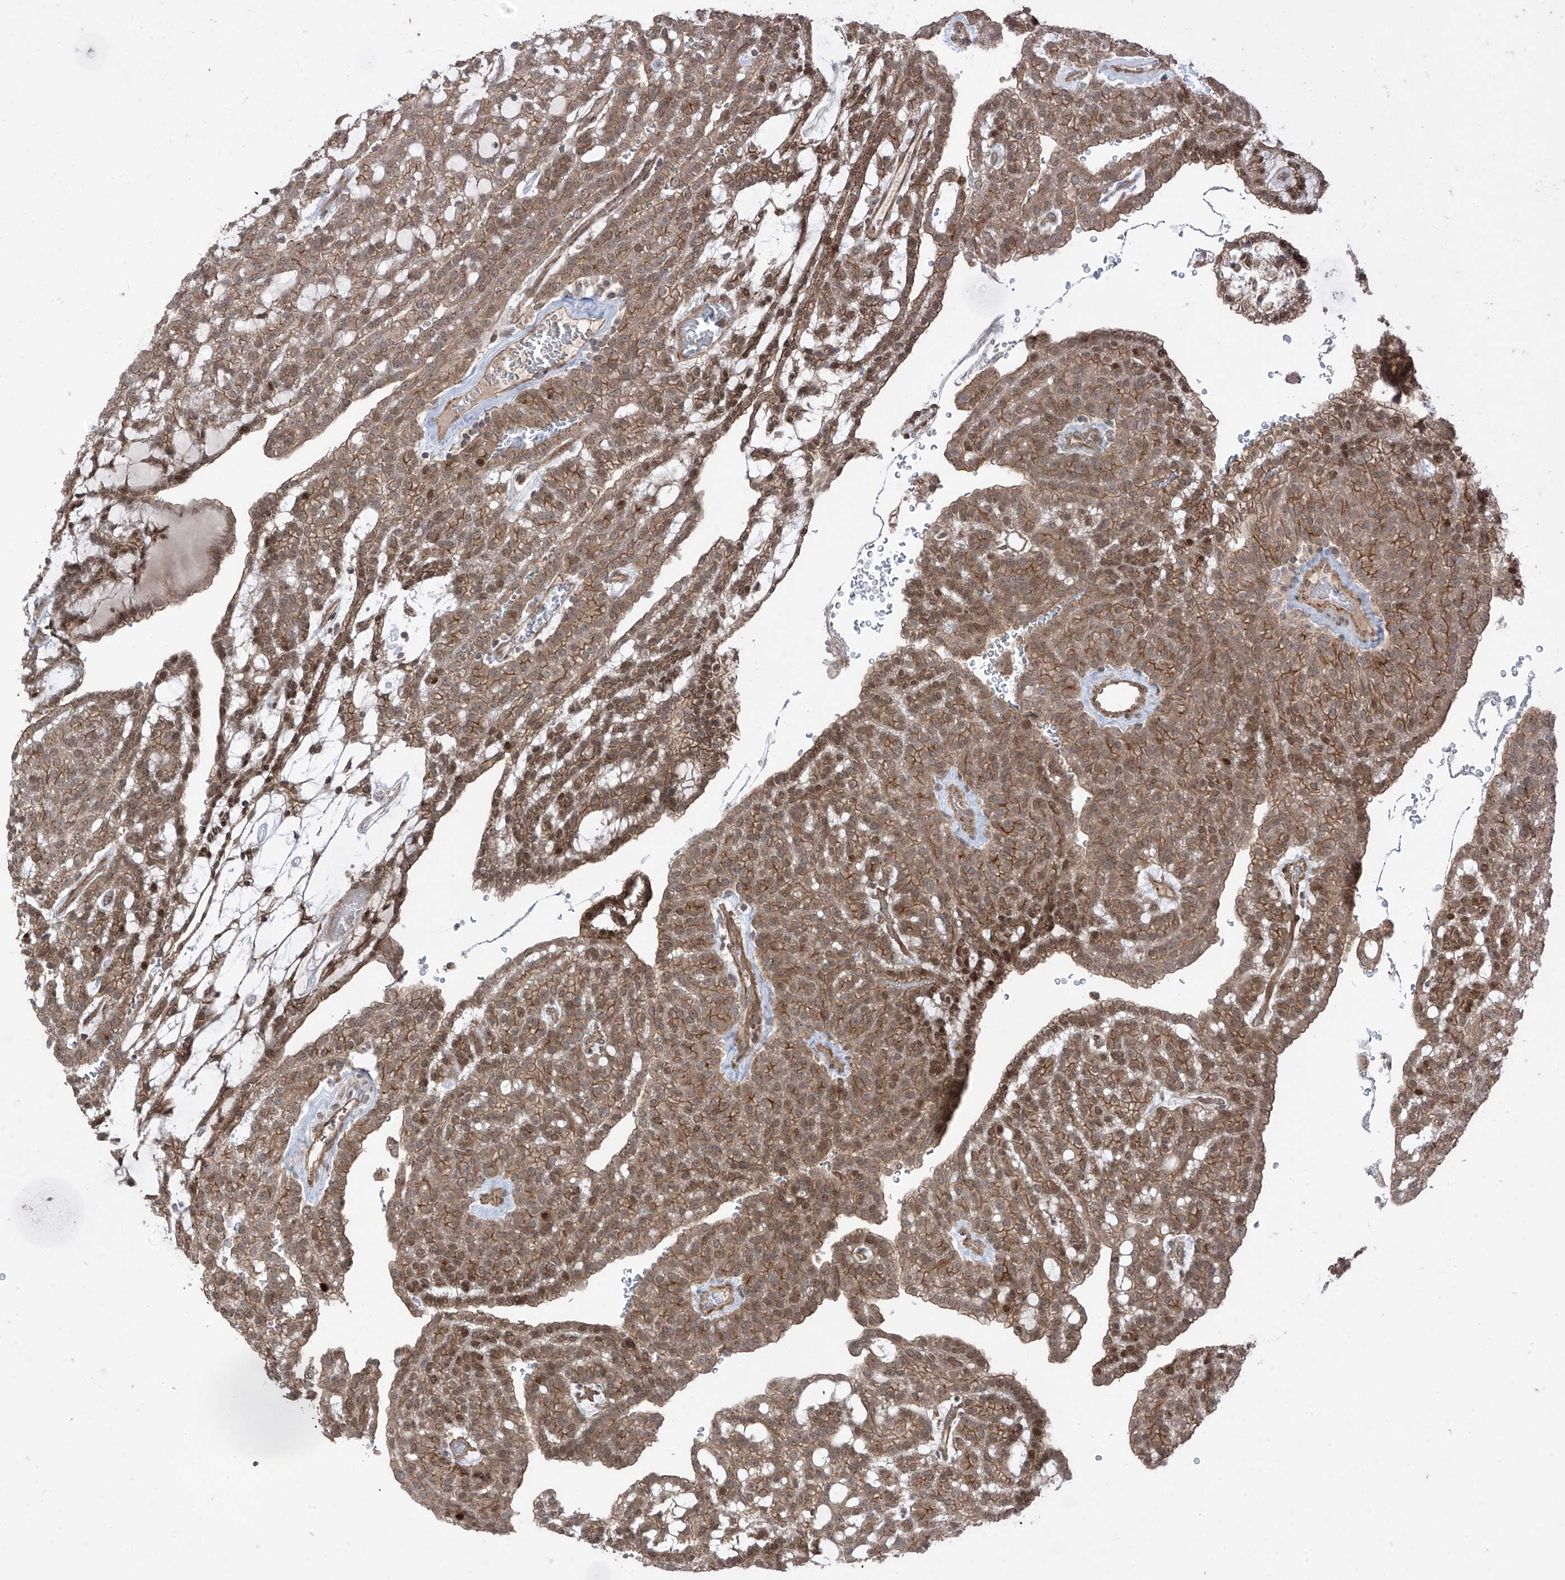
{"staining": {"intensity": "moderate", "quantity": ">75%", "location": "cytoplasmic/membranous,nuclear"}, "tissue": "renal cancer", "cell_type": "Tumor cells", "image_type": "cancer", "snomed": [{"axis": "morphology", "description": "Adenocarcinoma, NOS"}, {"axis": "topography", "description": "Kidney"}], "caption": "A brown stain labels moderate cytoplasmic/membranous and nuclear positivity of a protein in renal cancer tumor cells.", "gene": "LRRC74A", "patient": {"sex": "male", "age": 63}}